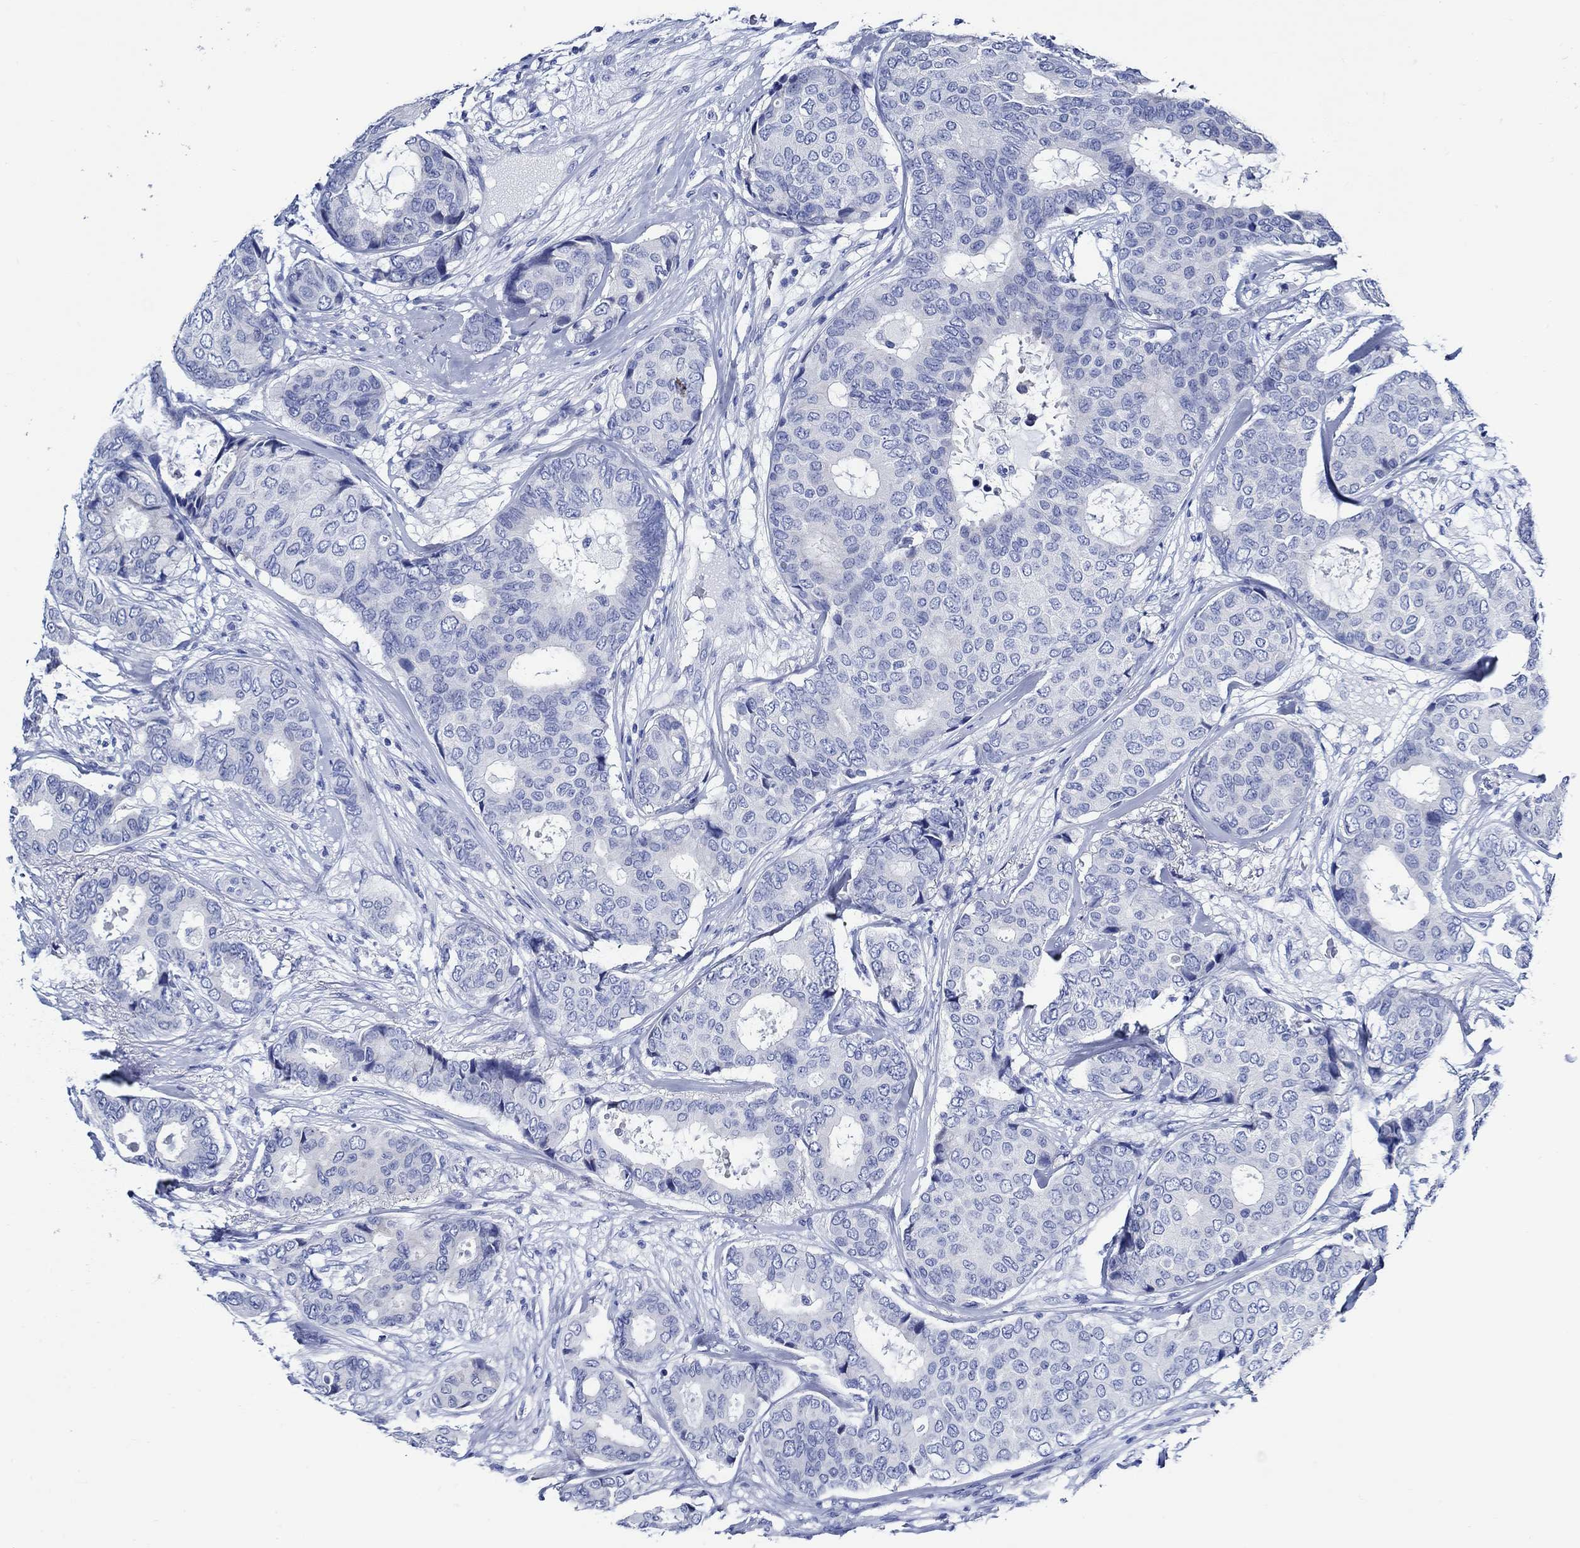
{"staining": {"intensity": "negative", "quantity": "none", "location": "none"}, "tissue": "breast cancer", "cell_type": "Tumor cells", "image_type": "cancer", "snomed": [{"axis": "morphology", "description": "Duct carcinoma"}, {"axis": "topography", "description": "Breast"}], "caption": "The image displays no significant positivity in tumor cells of breast cancer.", "gene": "WDR62", "patient": {"sex": "female", "age": 75}}